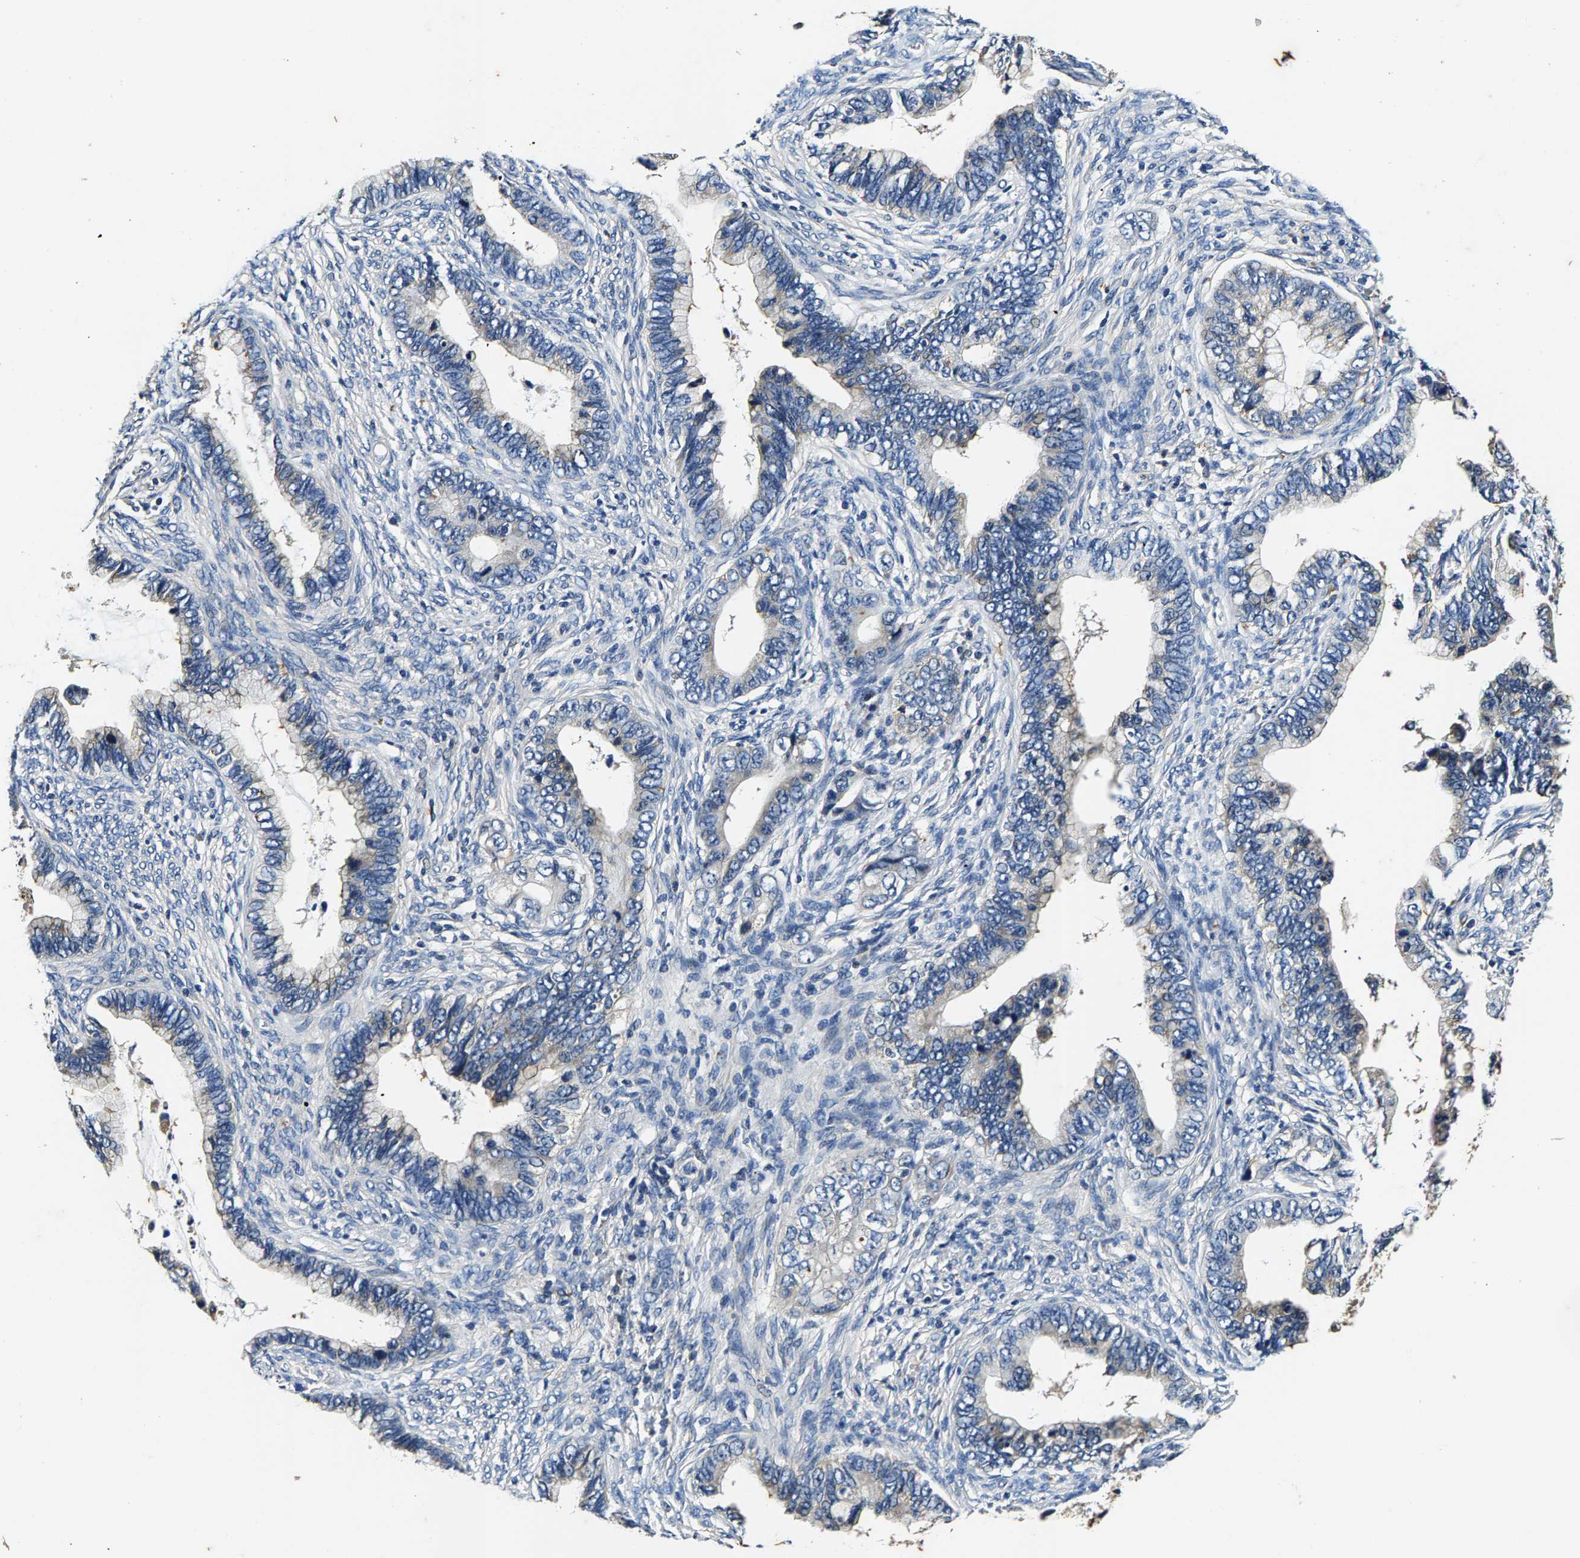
{"staining": {"intensity": "negative", "quantity": "none", "location": "none"}, "tissue": "cervical cancer", "cell_type": "Tumor cells", "image_type": "cancer", "snomed": [{"axis": "morphology", "description": "Adenocarcinoma, NOS"}, {"axis": "topography", "description": "Cervix"}], "caption": "IHC of cervical cancer (adenocarcinoma) shows no positivity in tumor cells. (DAB (3,3'-diaminobenzidine) immunohistochemistry (IHC) visualized using brightfield microscopy, high magnification).", "gene": "PI4KB", "patient": {"sex": "female", "age": 44}}